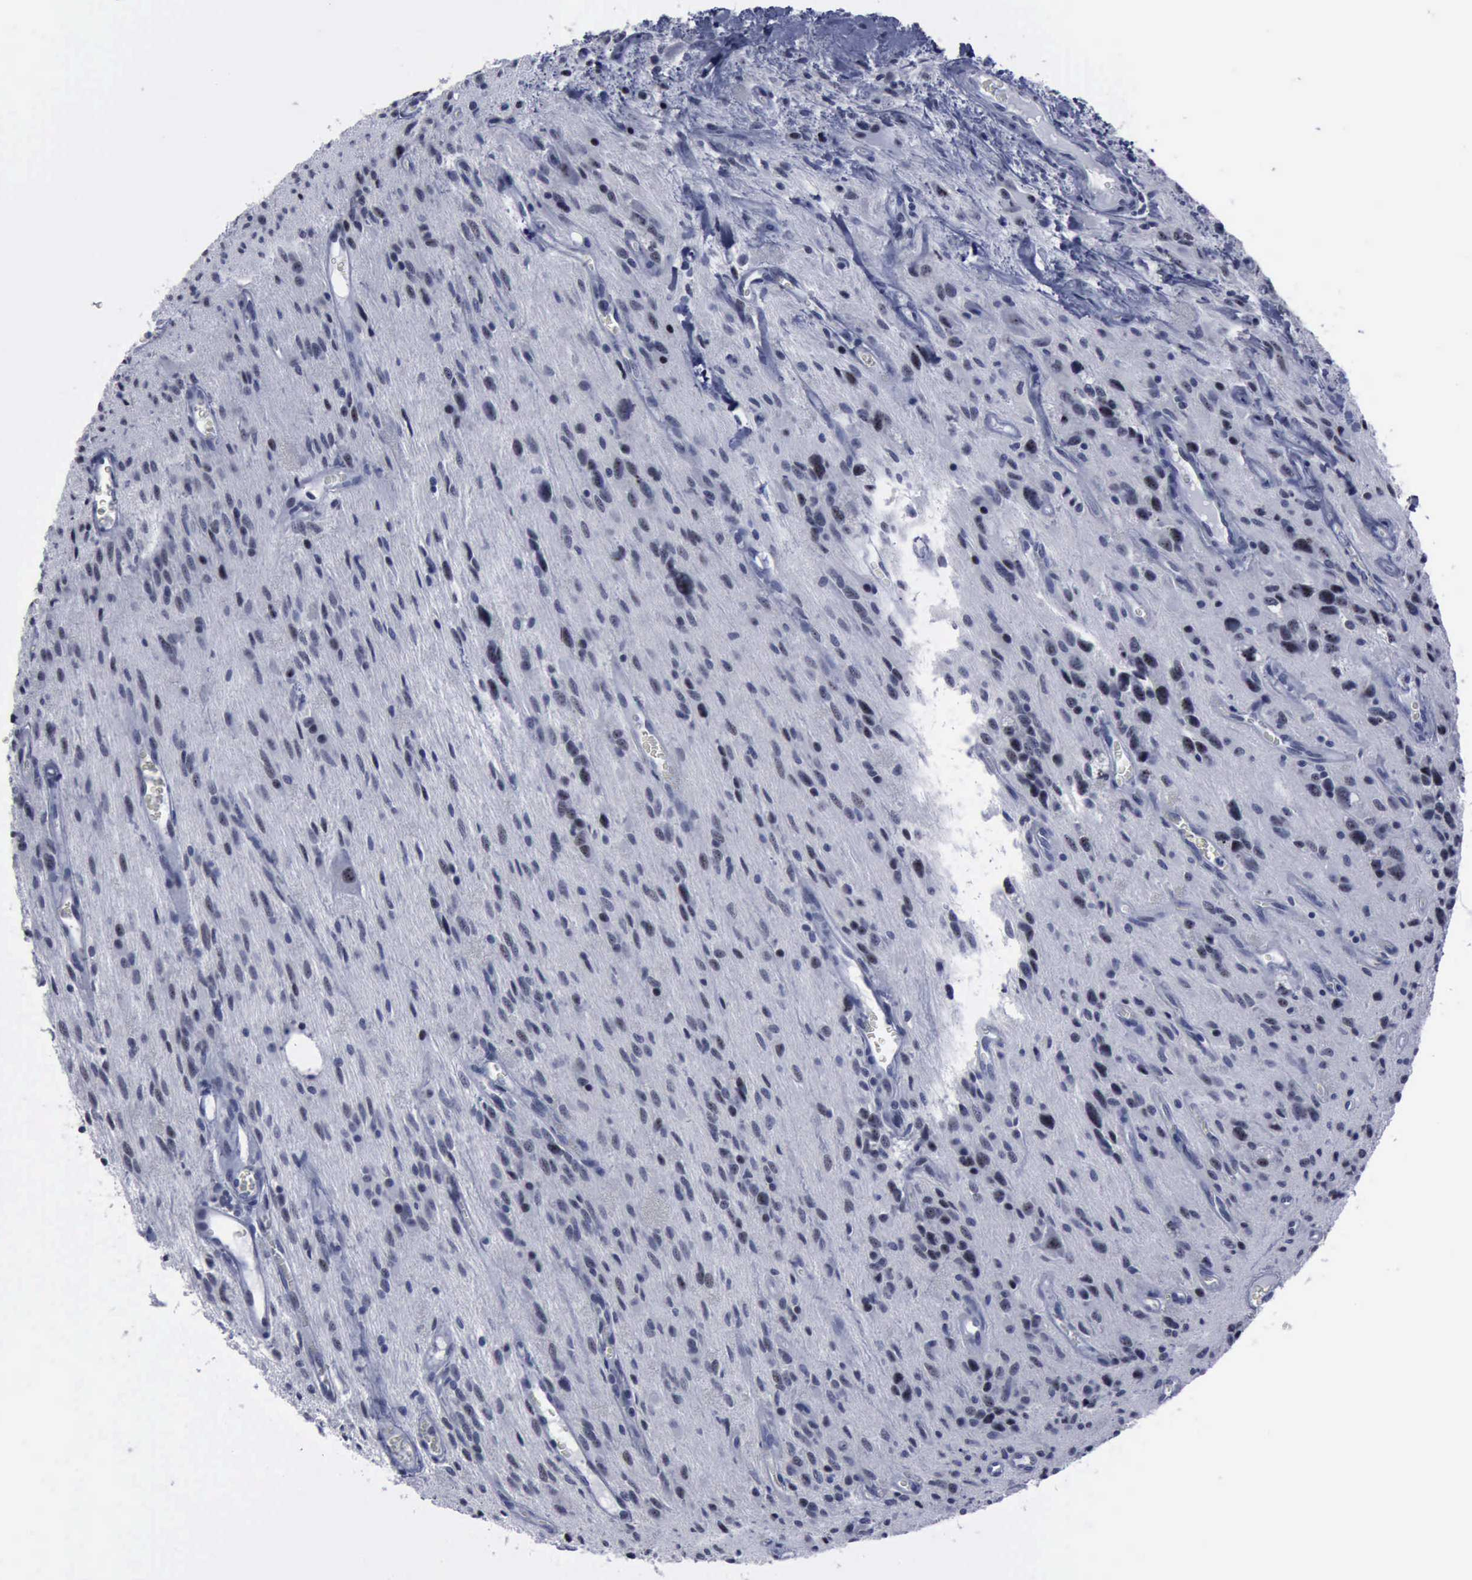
{"staining": {"intensity": "negative", "quantity": "none", "location": "none"}, "tissue": "glioma", "cell_type": "Tumor cells", "image_type": "cancer", "snomed": [{"axis": "morphology", "description": "Glioma, malignant, Low grade"}, {"axis": "topography", "description": "Brain"}], "caption": "Image shows no significant protein positivity in tumor cells of malignant low-grade glioma.", "gene": "BRD1", "patient": {"sex": "female", "age": 15}}